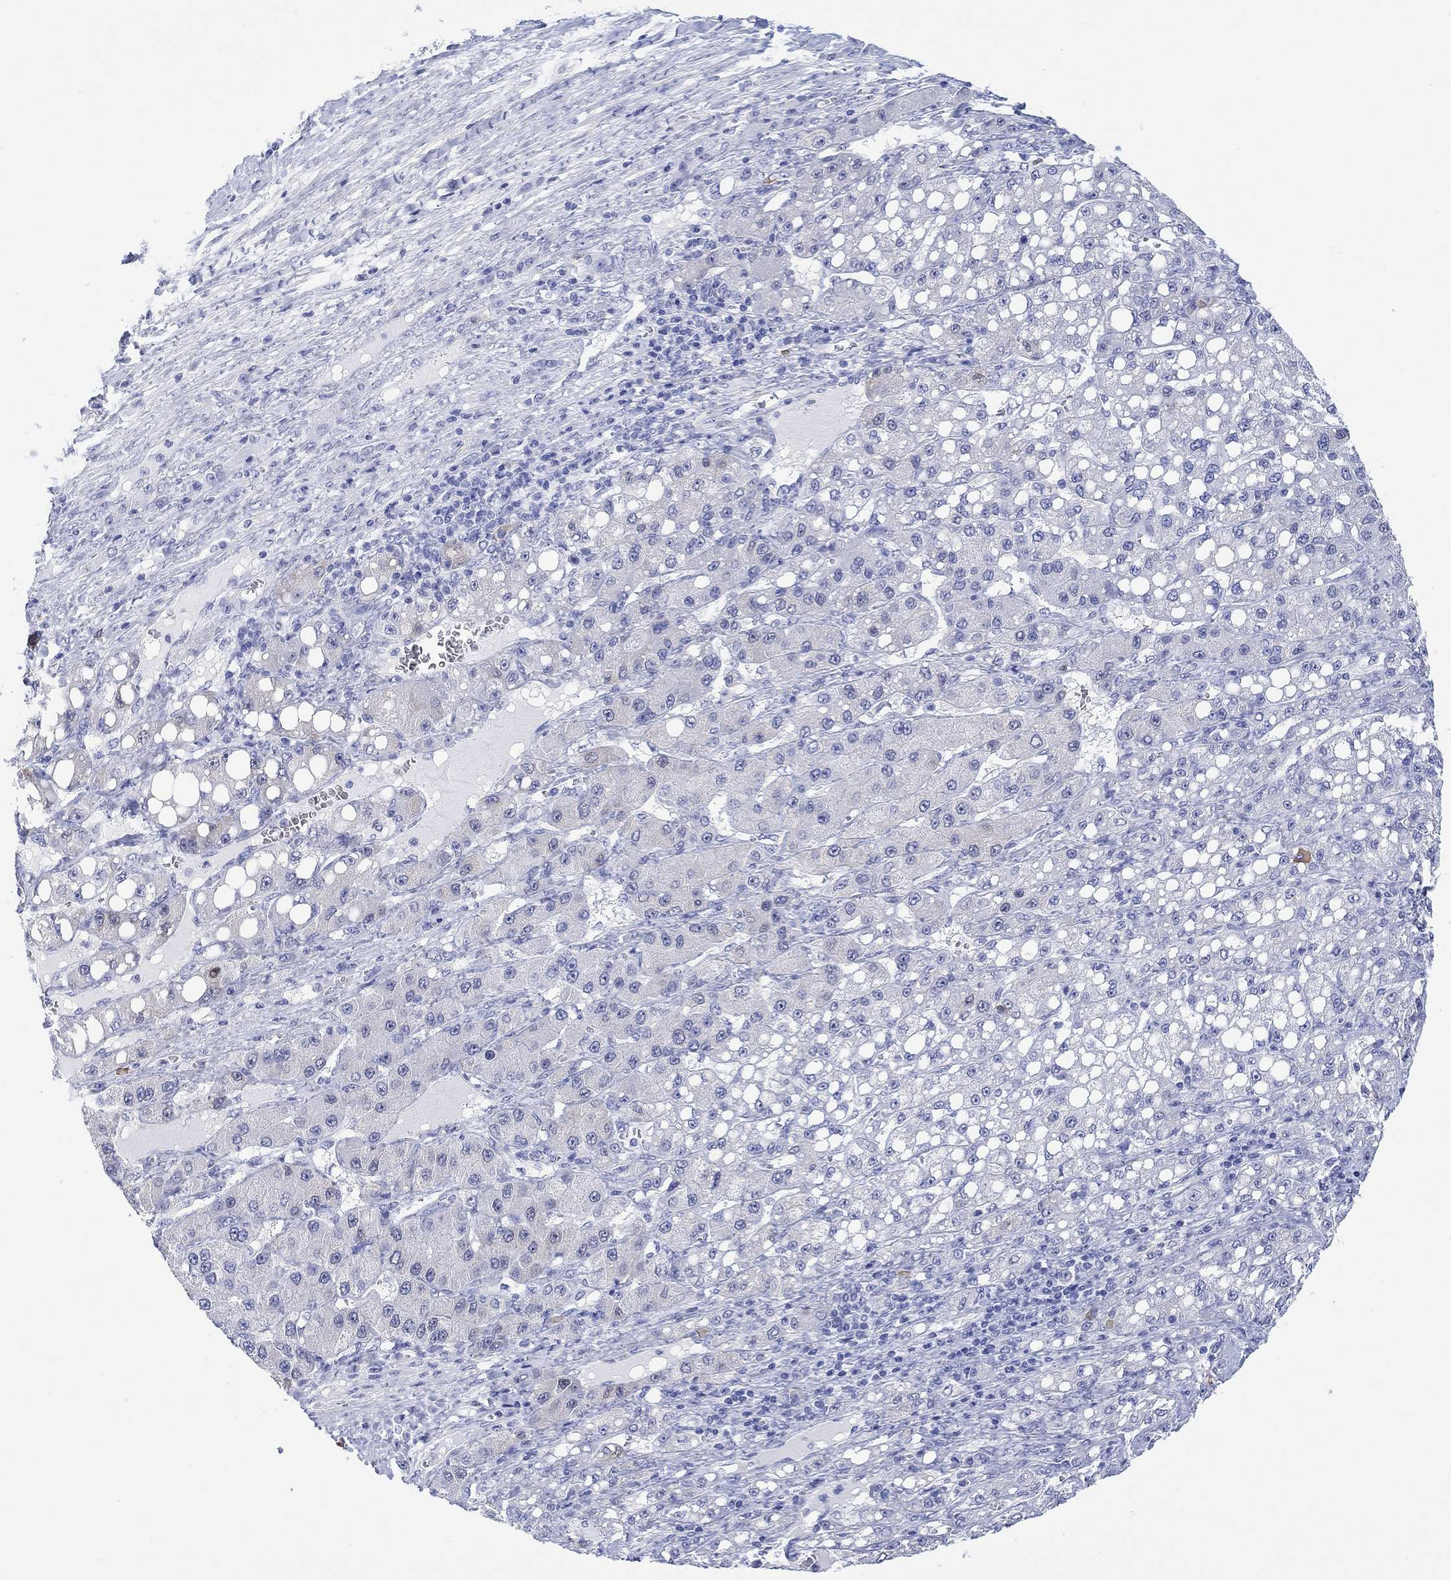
{"staining": {"intensity": "negative", "quantity": "none", "location": "none"}, "tissue": "liver cancer", "cell_type": "Tumor cells", "image_type": "cancer", "snomed": [{"axis": "morphology", "description": "Carcinoma, Hepatocellular, NOS"}, {"axis": "topography", "description": "Liver"}], "caption": "A high-resolution histopathology image shows immunohistochemistry (IHC) staining of liver cancer (hepatocellular carcinoma), which reveals no significant positivity in tumor cells. (Stains: DAB (3,3'-diaminobenzidine) immunohistochemistry (IHC) with hematoxylin counter stain, Microscopy: brightfield microscopy at high magnification).", "gene": "MSI1", "patient": {"sex": "female", "age": 65}}